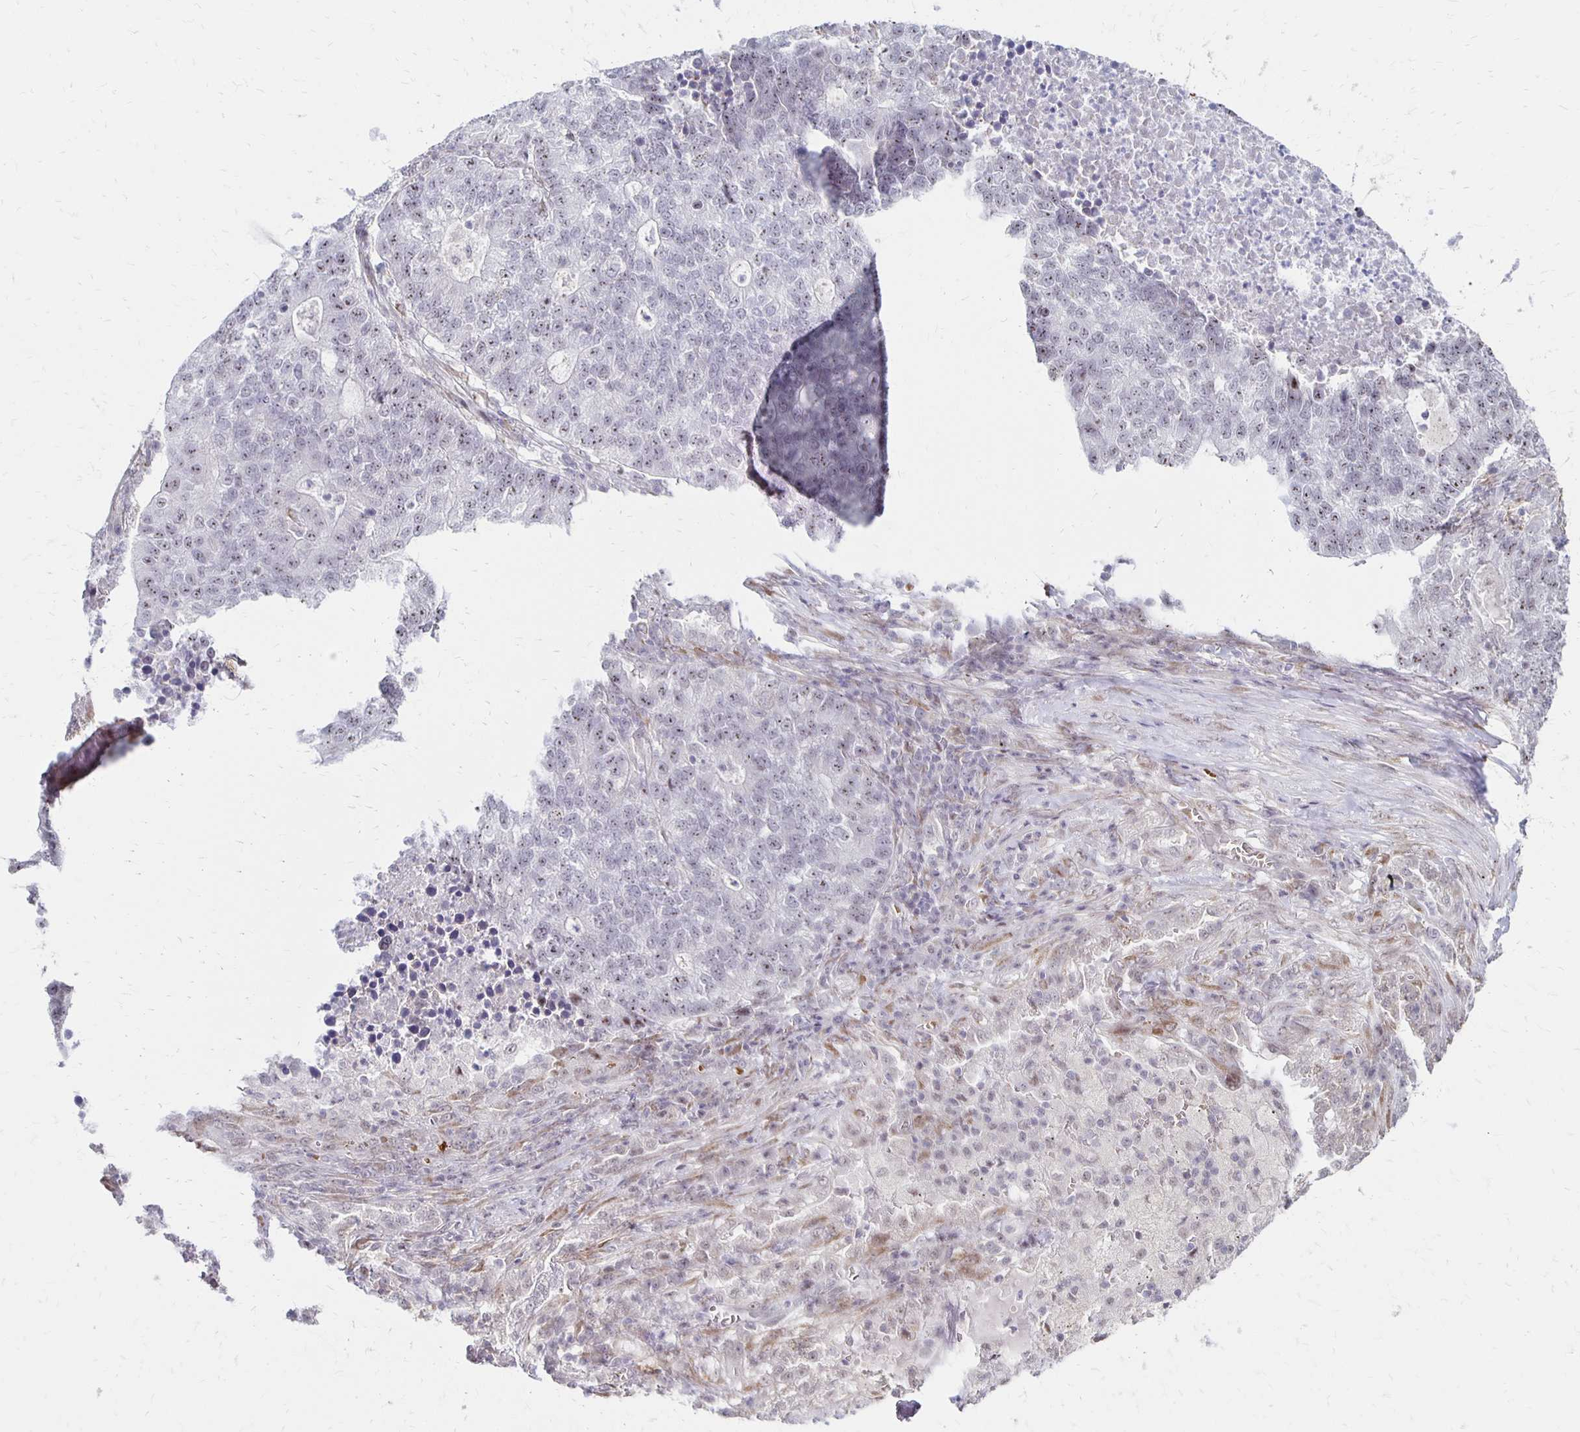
{"staining": {"intensity": "weak", "quantity": "<25%", "location": "nuclear"}, "tissue": "lung cancer", "cell_type": "Tumor cells", "image_type": "cancer", "snomed": [{"axis": "morphology", "description": "Adenocarcinoma, NOS"}, {"axis": "topography", "description": "Lung"}], "caption": "Immunohistochemistry (IHC) micrograph of lung adenocarcinoma stained for a protein (brown), which reveals no staining in tumor cells. (DAB immunohistochemistry (IHC) with hematoxylin counter stain).", "gene": "DAGLA", "patient": {"sex": "male", "age": 57}}